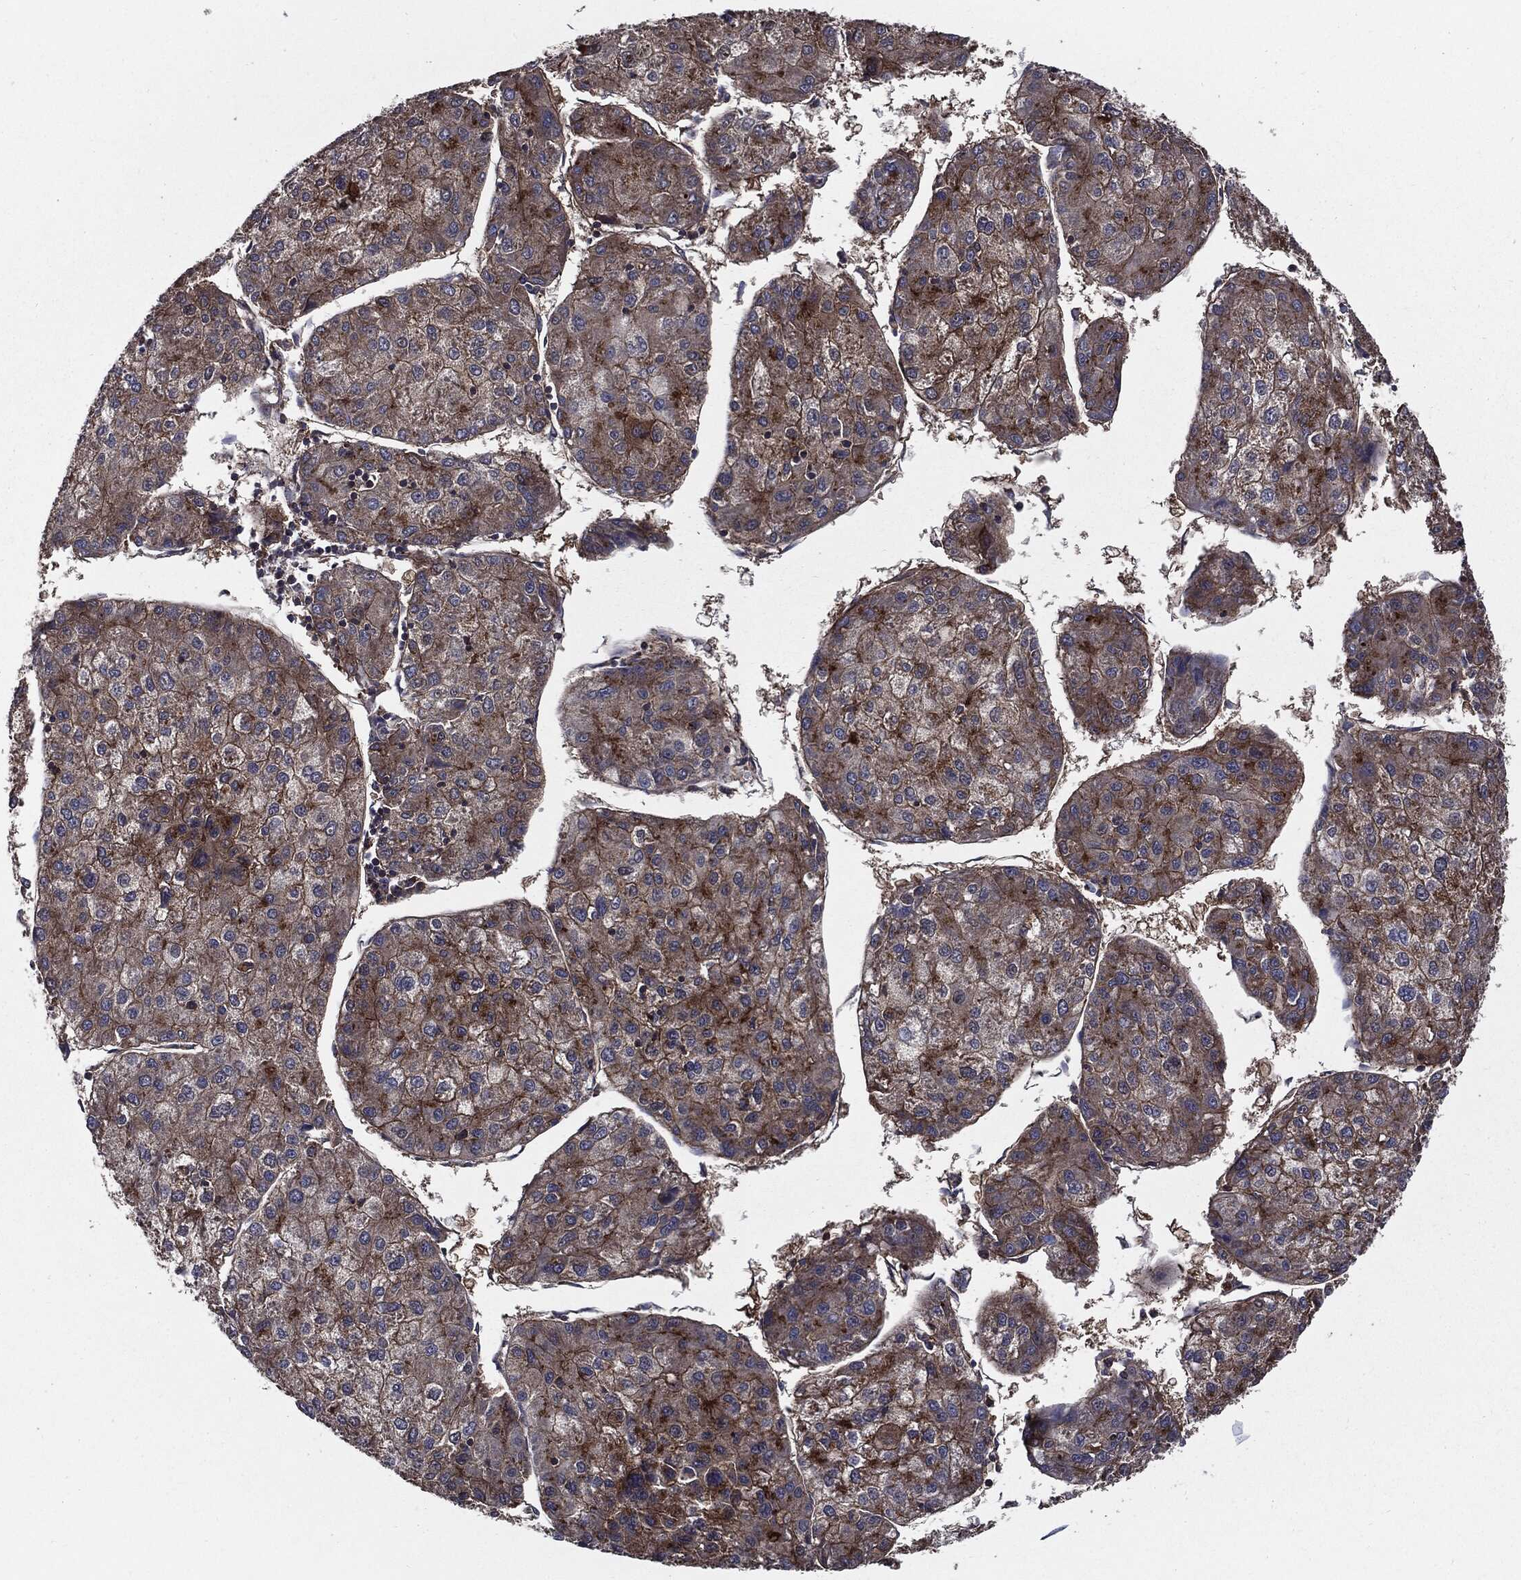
{"staining": {"intensity": "strong", "quantity": "25%-75%", "location": "cytoplasmic/membranous"}, "tissue": "liver cancer", "cell_type": "Tumor cells", "image_type": "cancer", "snomed": [{"axis": "morphology", "description": "Carcinoma, Hepatocellular, NOS"}, {"axis": "topography", "description": "Liver"}], "caption": "A brown stain shows strong cytoplasmic/membranous staining of a protein in human liver cancer (hepatocellular carcinoma) tumor cells. (Stains: DAB (3,3'-diaminobenzidine) in brown, nuclei in blue, Microscopy: brightfield microscopy at high magnification).", "gene": "PDCD6IP", "patient": {"sex": "male", "age": 43}}